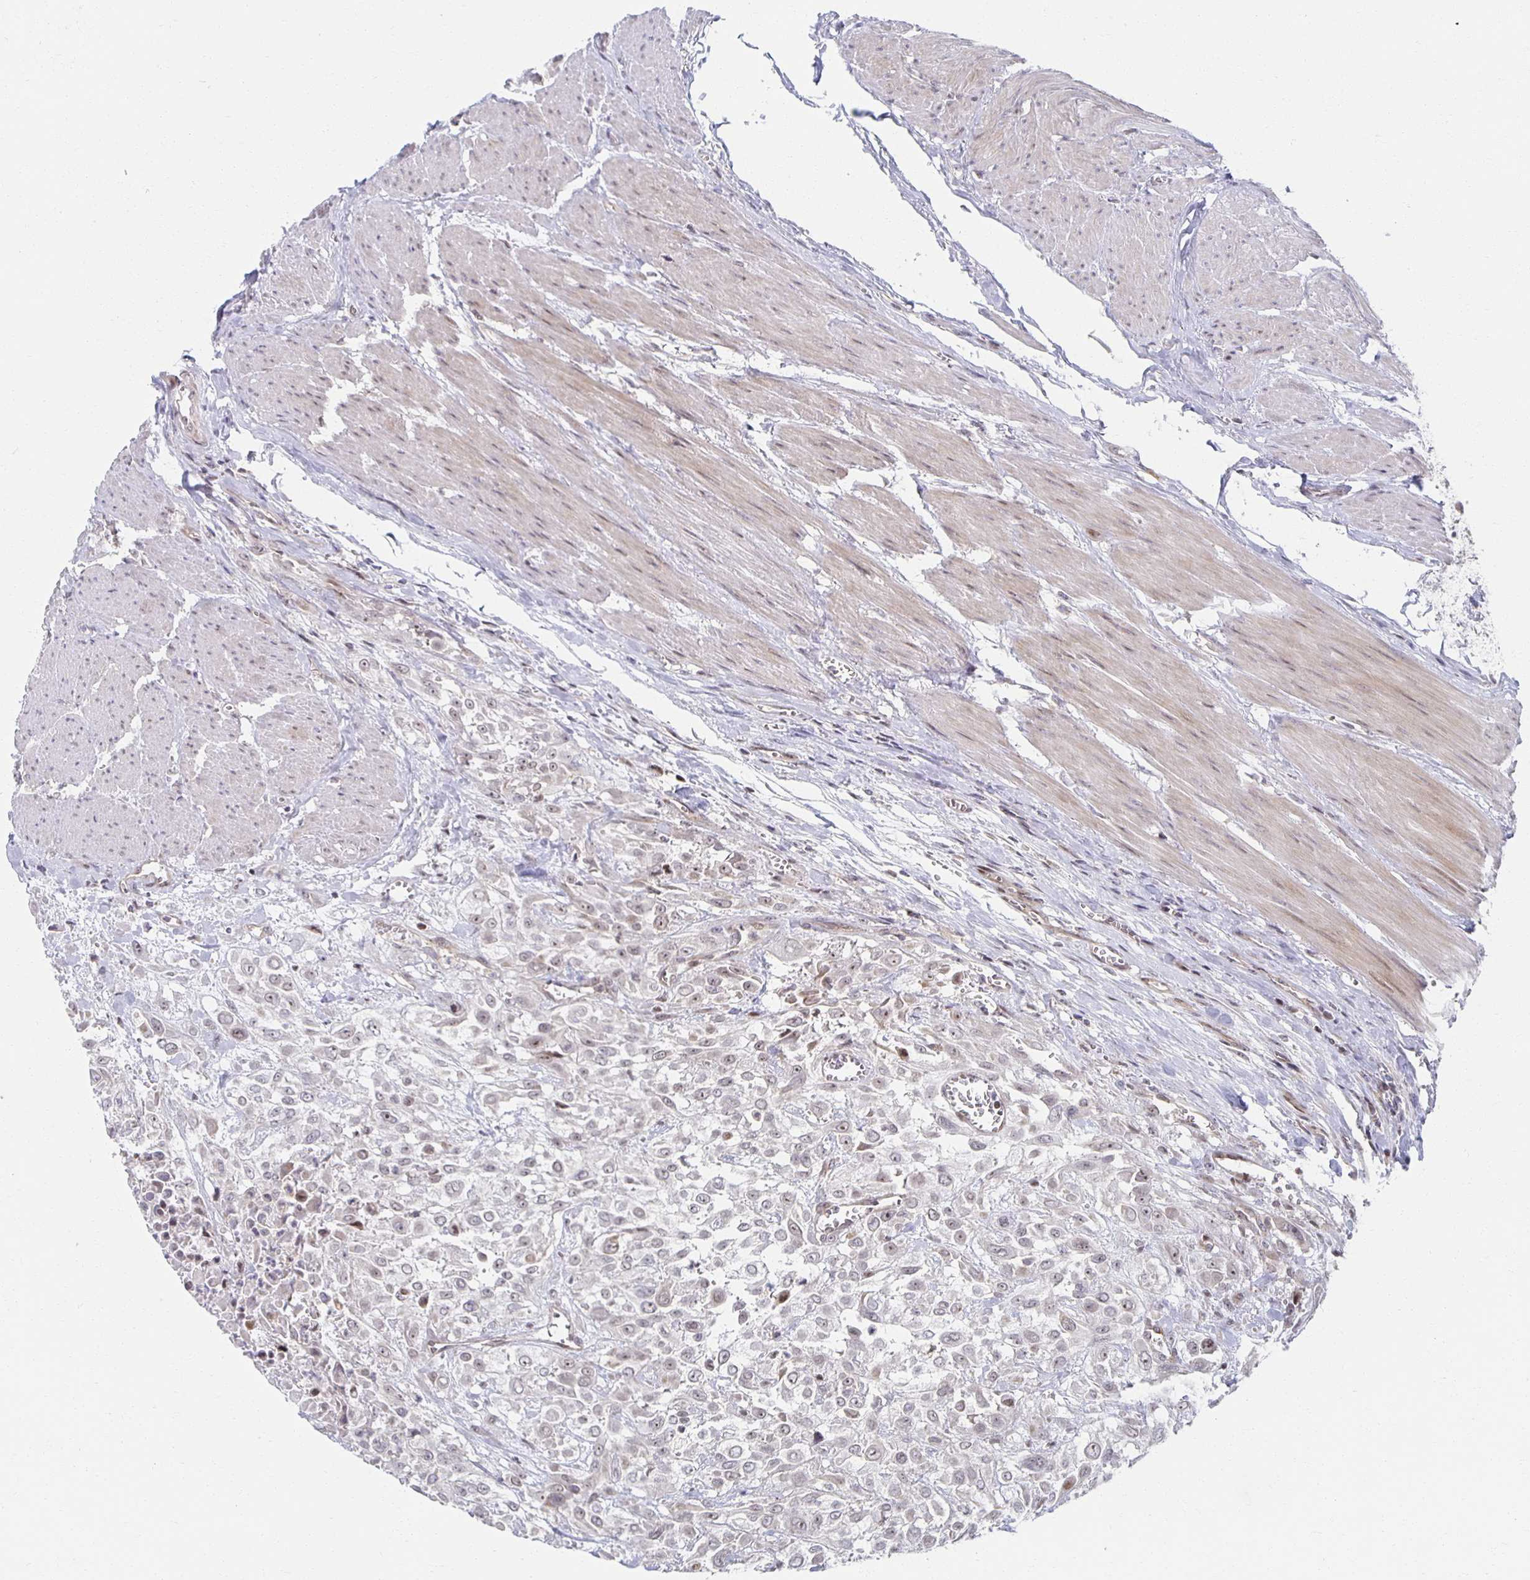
{"staining": {"intensity": "weak", "quantity": "<25%", "location": "nuclear"}, "tissue": "urothelial cancer", "cell_type": "Tumor cells", "image_type": "cancer", "snomed": [{"axis": "morphology", "description": "Urothelial carcinoma, High grade"}, {"axis": "topography", "description": "Urinary bladder"}], "caption": "DAB (3,3'-diaminobenzidine) immunohistochemical staining of human urothelial carcinoma (high-grade) shows no significant expression in tumor cells.", "gene": "HCFC1R1", "patient": {"sex": "male", "age": 57}}